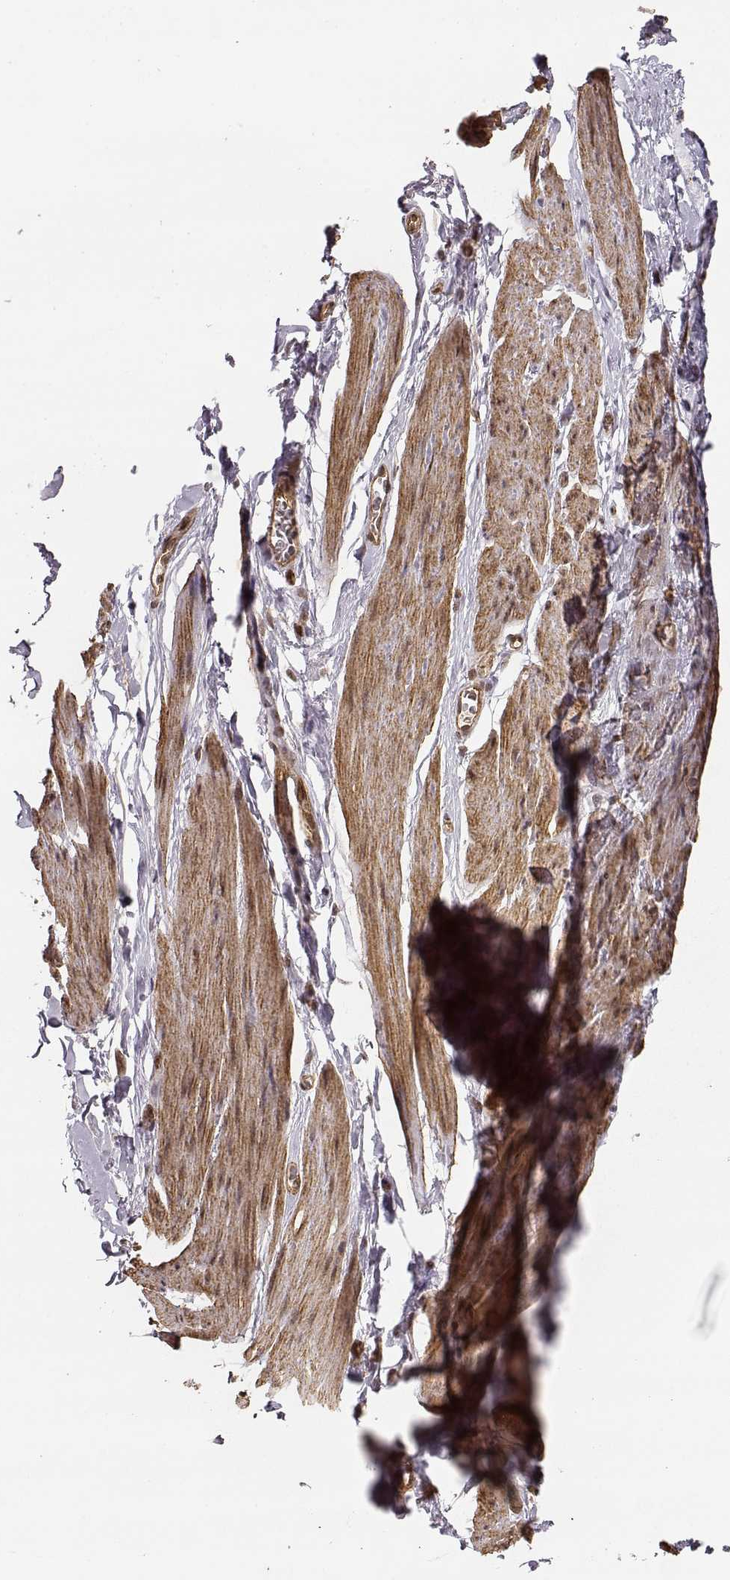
{"staining": {"intensity": "moderate", "quantity": "25%-75%", "location": "nuclear"}, "tissue": "soft tissue", "cell_type": "Fibroblasts", "image_type": "normal", "snomed": [{"axis": "morphology", "description": "Normal tissue, NOS"}, {"axis": "topography", "description": "Anal"}, {"axis": "topography", "description": "Peripheral nerve tissue"}], "caption": "A histopathology image showing moderate nuclear staining in about 25%-75% of fibroblasts in normal soft tissue, as visualized by brown immunohistochemical staining.", "gene": "CIR1", "patient": {"sex": "male", "age": 53}}